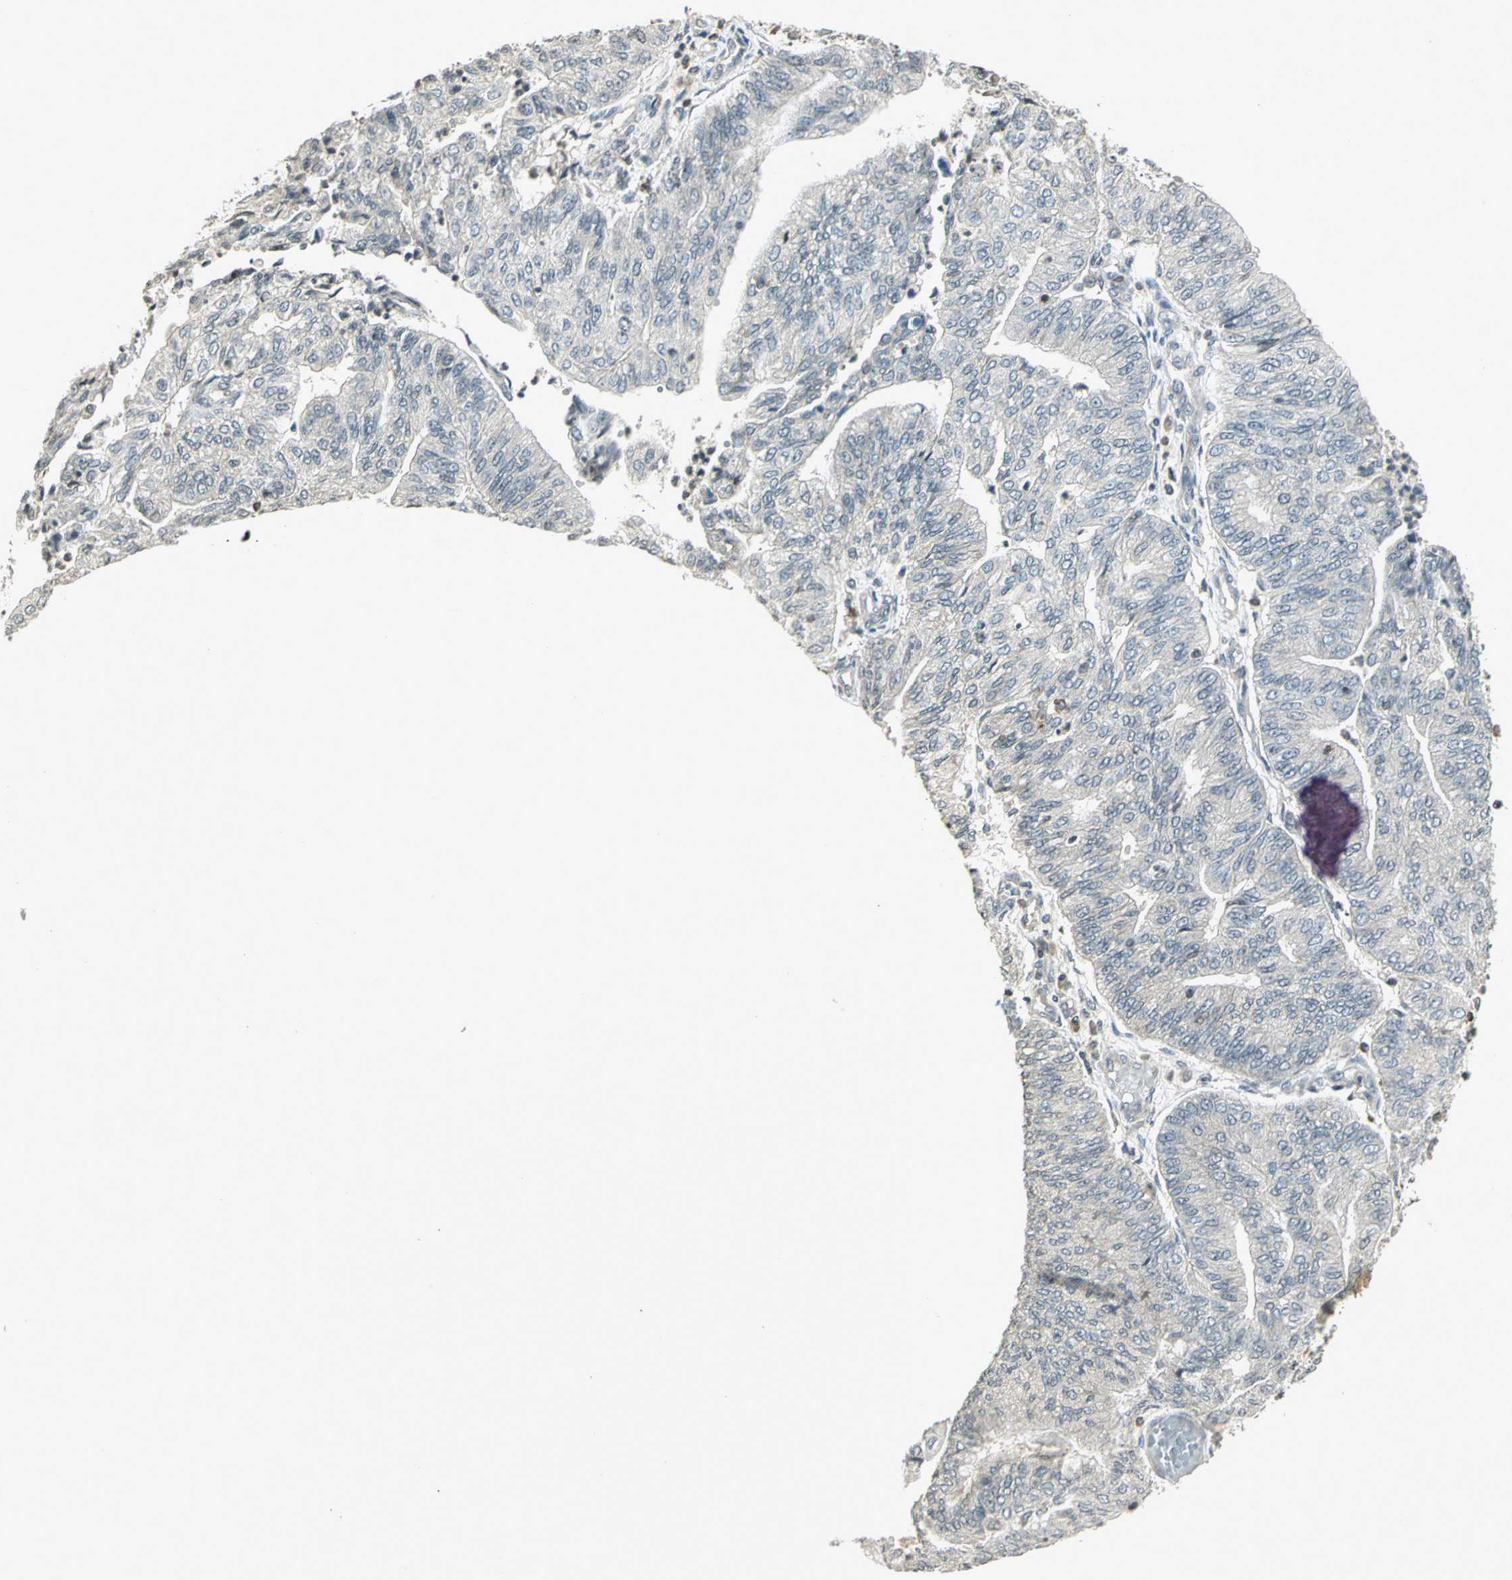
{"staining": {"intensity": "negative", "quantity": "none", "location": "none"}, "tissue": "endometrial cancer", "cell_type": "Tumor cells", "image_type": "cancer", "snomed": [{"axis": "morphology", "description": "Adenocarcinoma, NOS"}, {"axis": "topography", "description": "Endometrium"}], "caption": "This is an immunohistochemistry (IHC) micrograph of endometrial adenocarcinoma. There is no staining in tumor cells.", "gene": "IL16", "patient": {"sex": "female", "age": 59}}